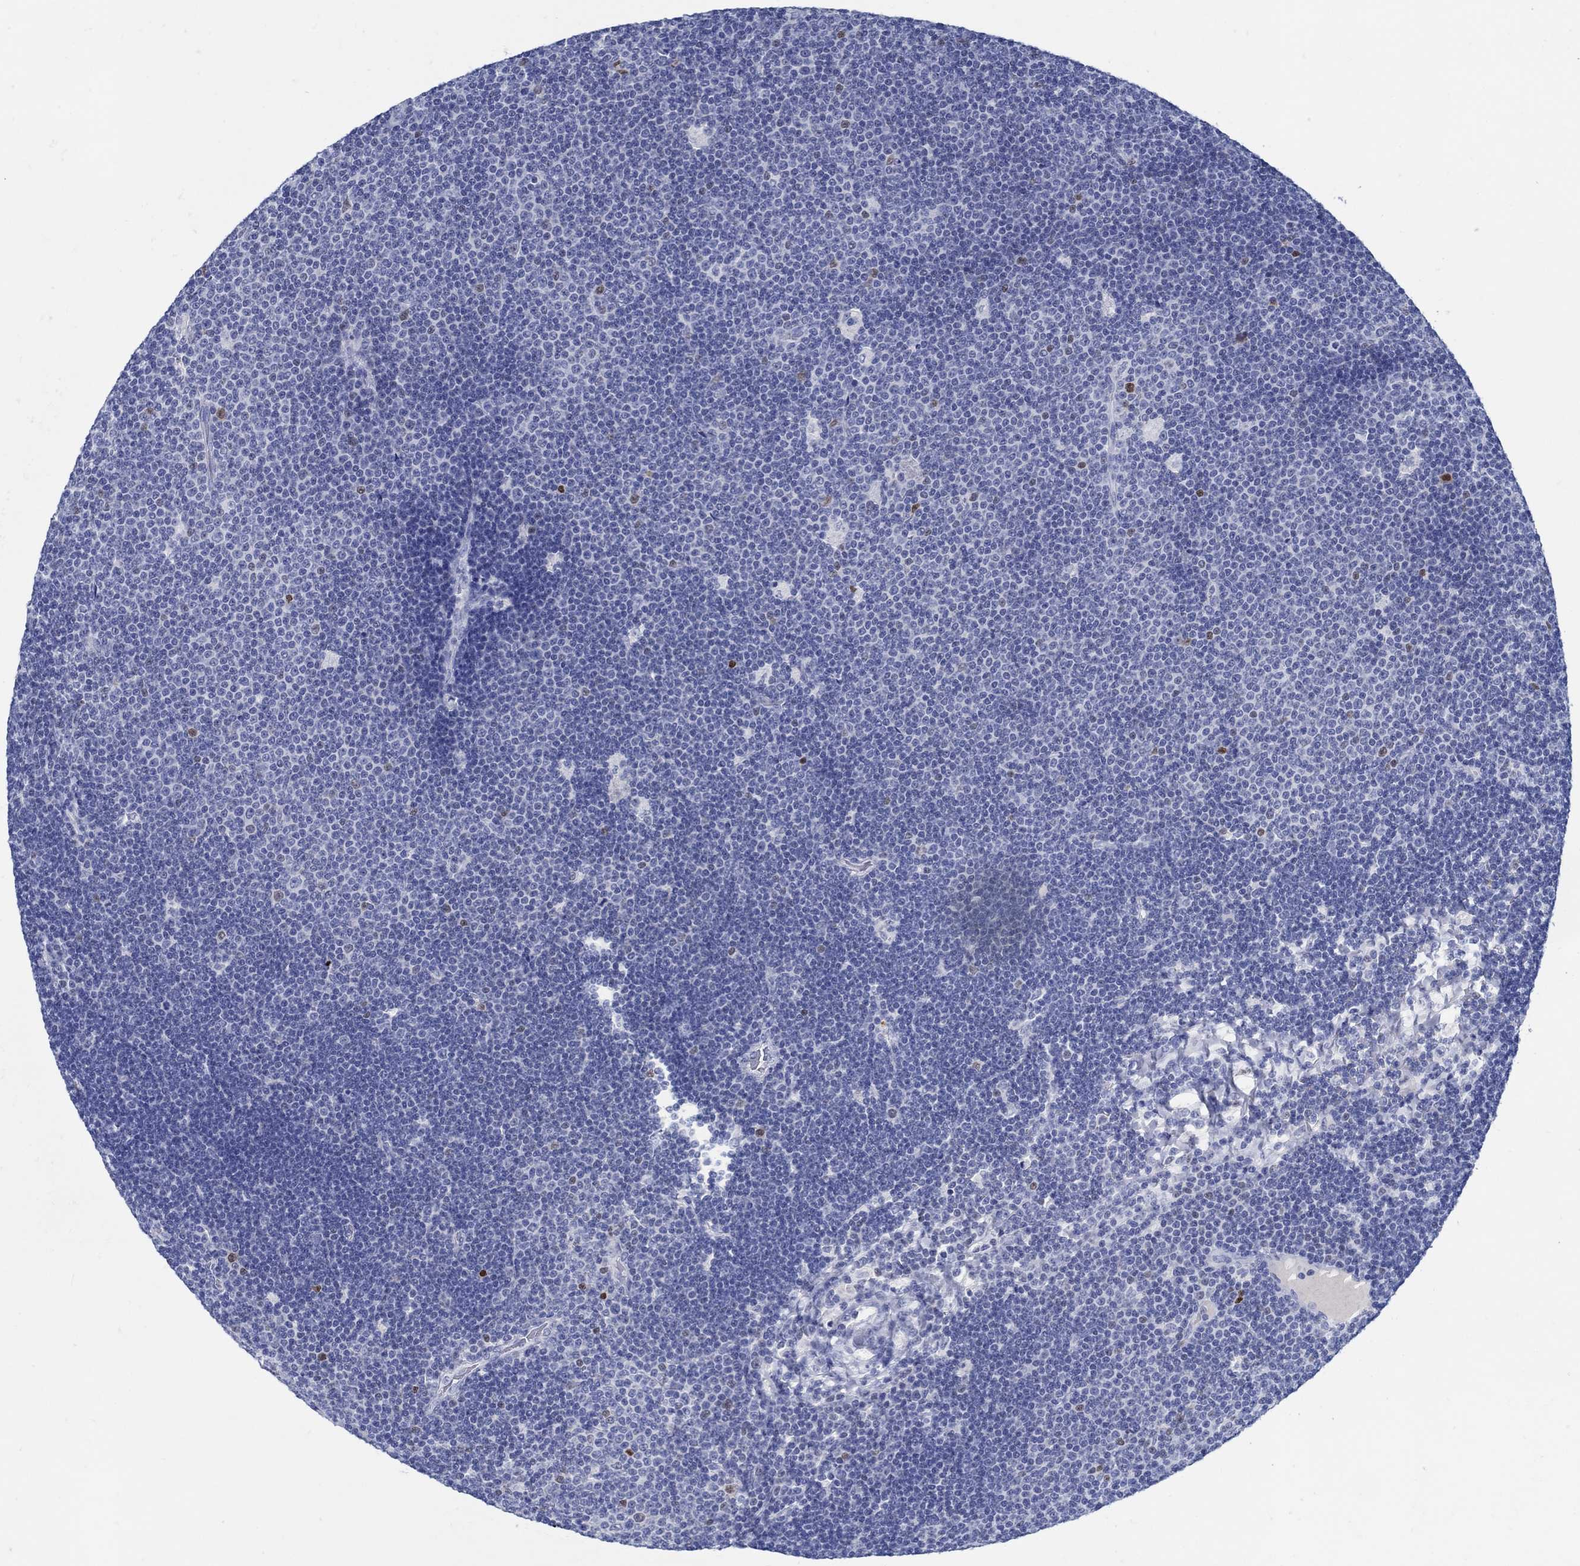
{"staining": {"intensity": "negative", "quantity": "none", "location": "none"}, "tissue": "lymphoma", "cell_type": "Tumor cells", "image_type": "cancer", "snomed": [{"axis": "morphology", "description": "Malignant lymphoma, non-Hodgkin's type, Low grade"}, {"axis": "topography", "description": "Brain"}], "caption": "Protein analysis of low-grade malignant lymphoma, non-Hodgkin's type displays no significant staining in tumor cells.", "gene": "PAX9", "patient": {"sex": "female", "age": 66}}